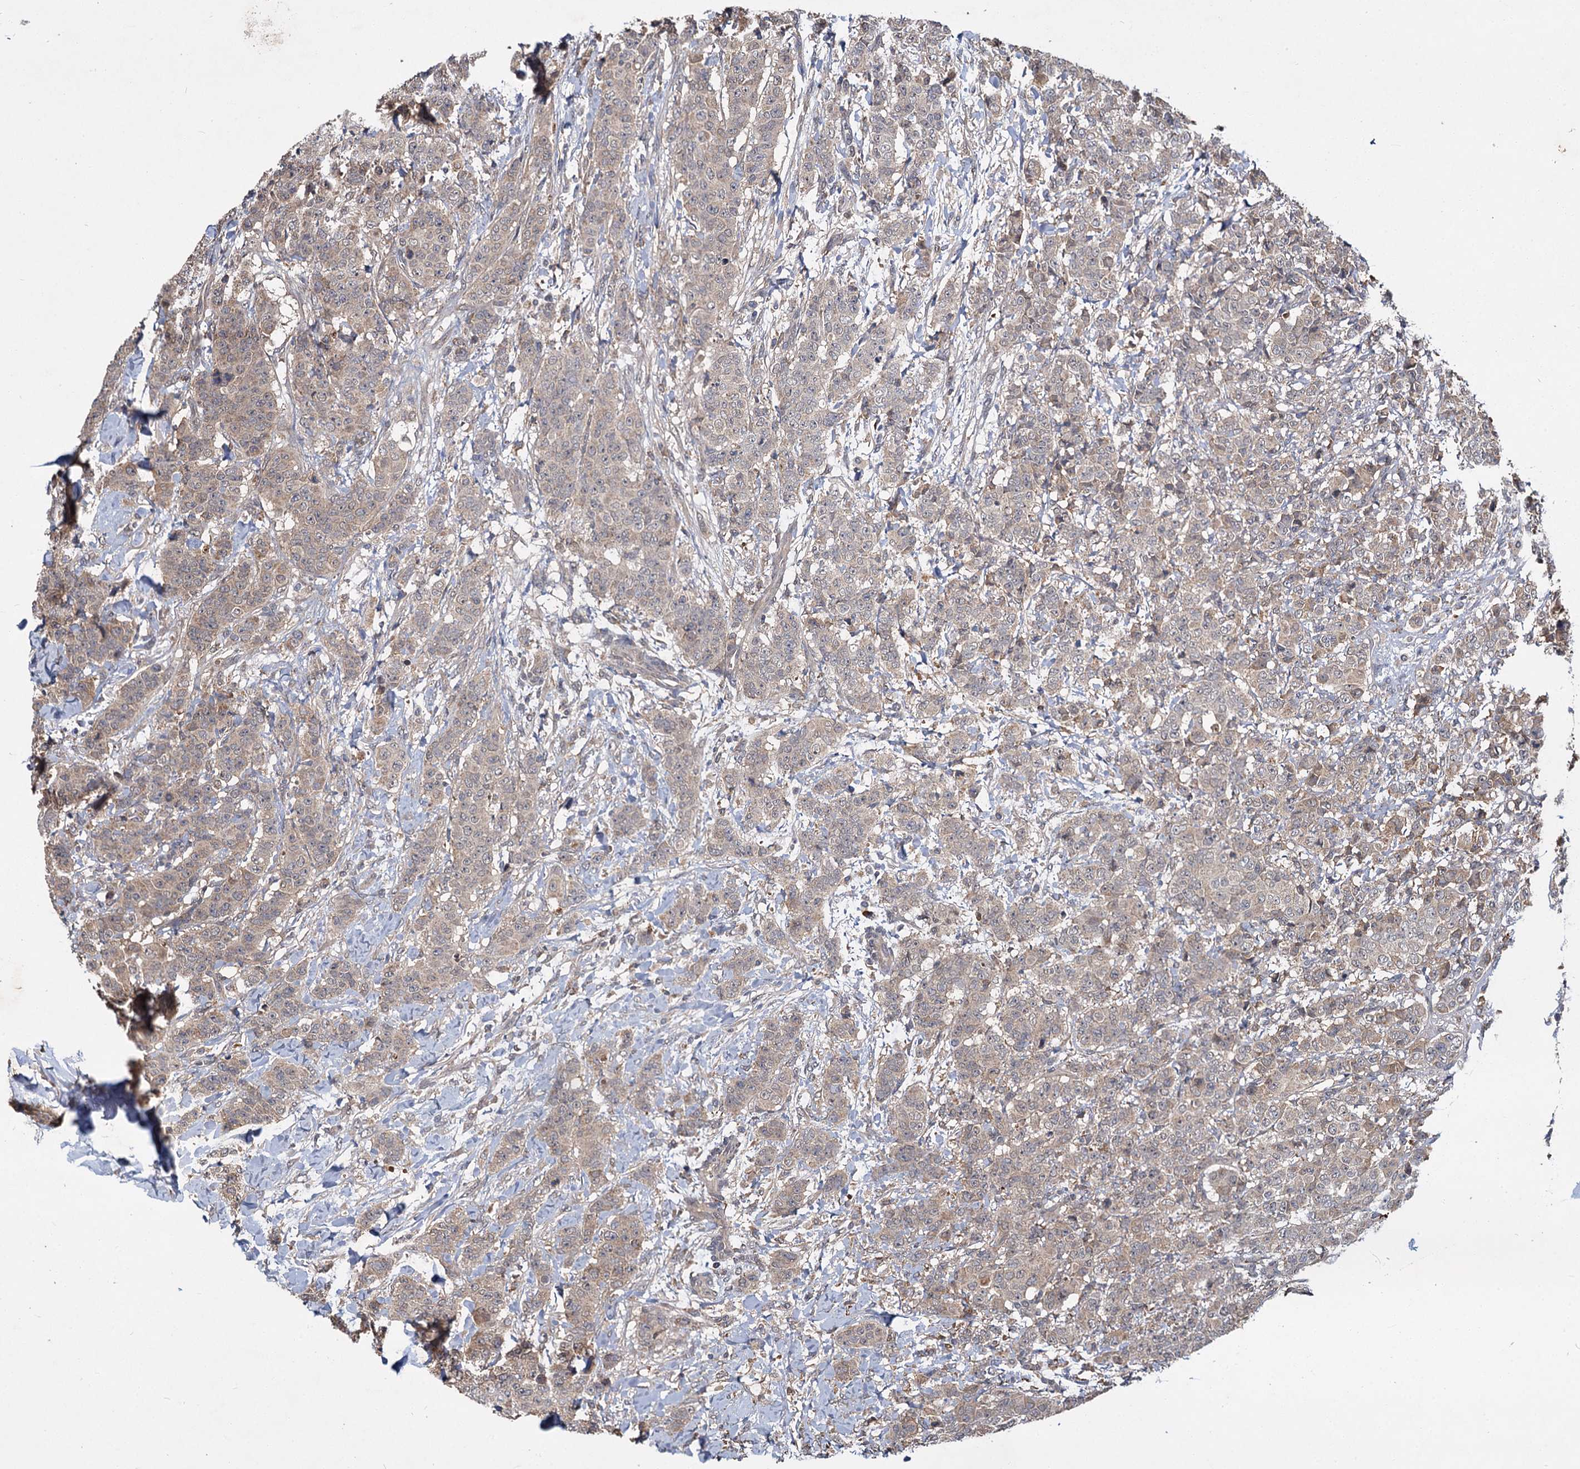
{"staining": {"intensity": "weak", "quantity": "25%-75%", "location": "cytoplasmic/membranous"}, "tissue": "breast cancer", "cell_type": "Tumor cells", "image_type": "cancer", "snomed": [{"axis": "morphology", "description": "Duct carcinoma"}, {"axis": "topography", "description": "Breast"}], "caption": "Tumor cells show low levels of weak cytoplasmic/membranous positivity in about 25%-75% of cells in breast intraductal carcinoma.", "gene": "MBD6", "patient": {"sex": "female", "age": 40}}